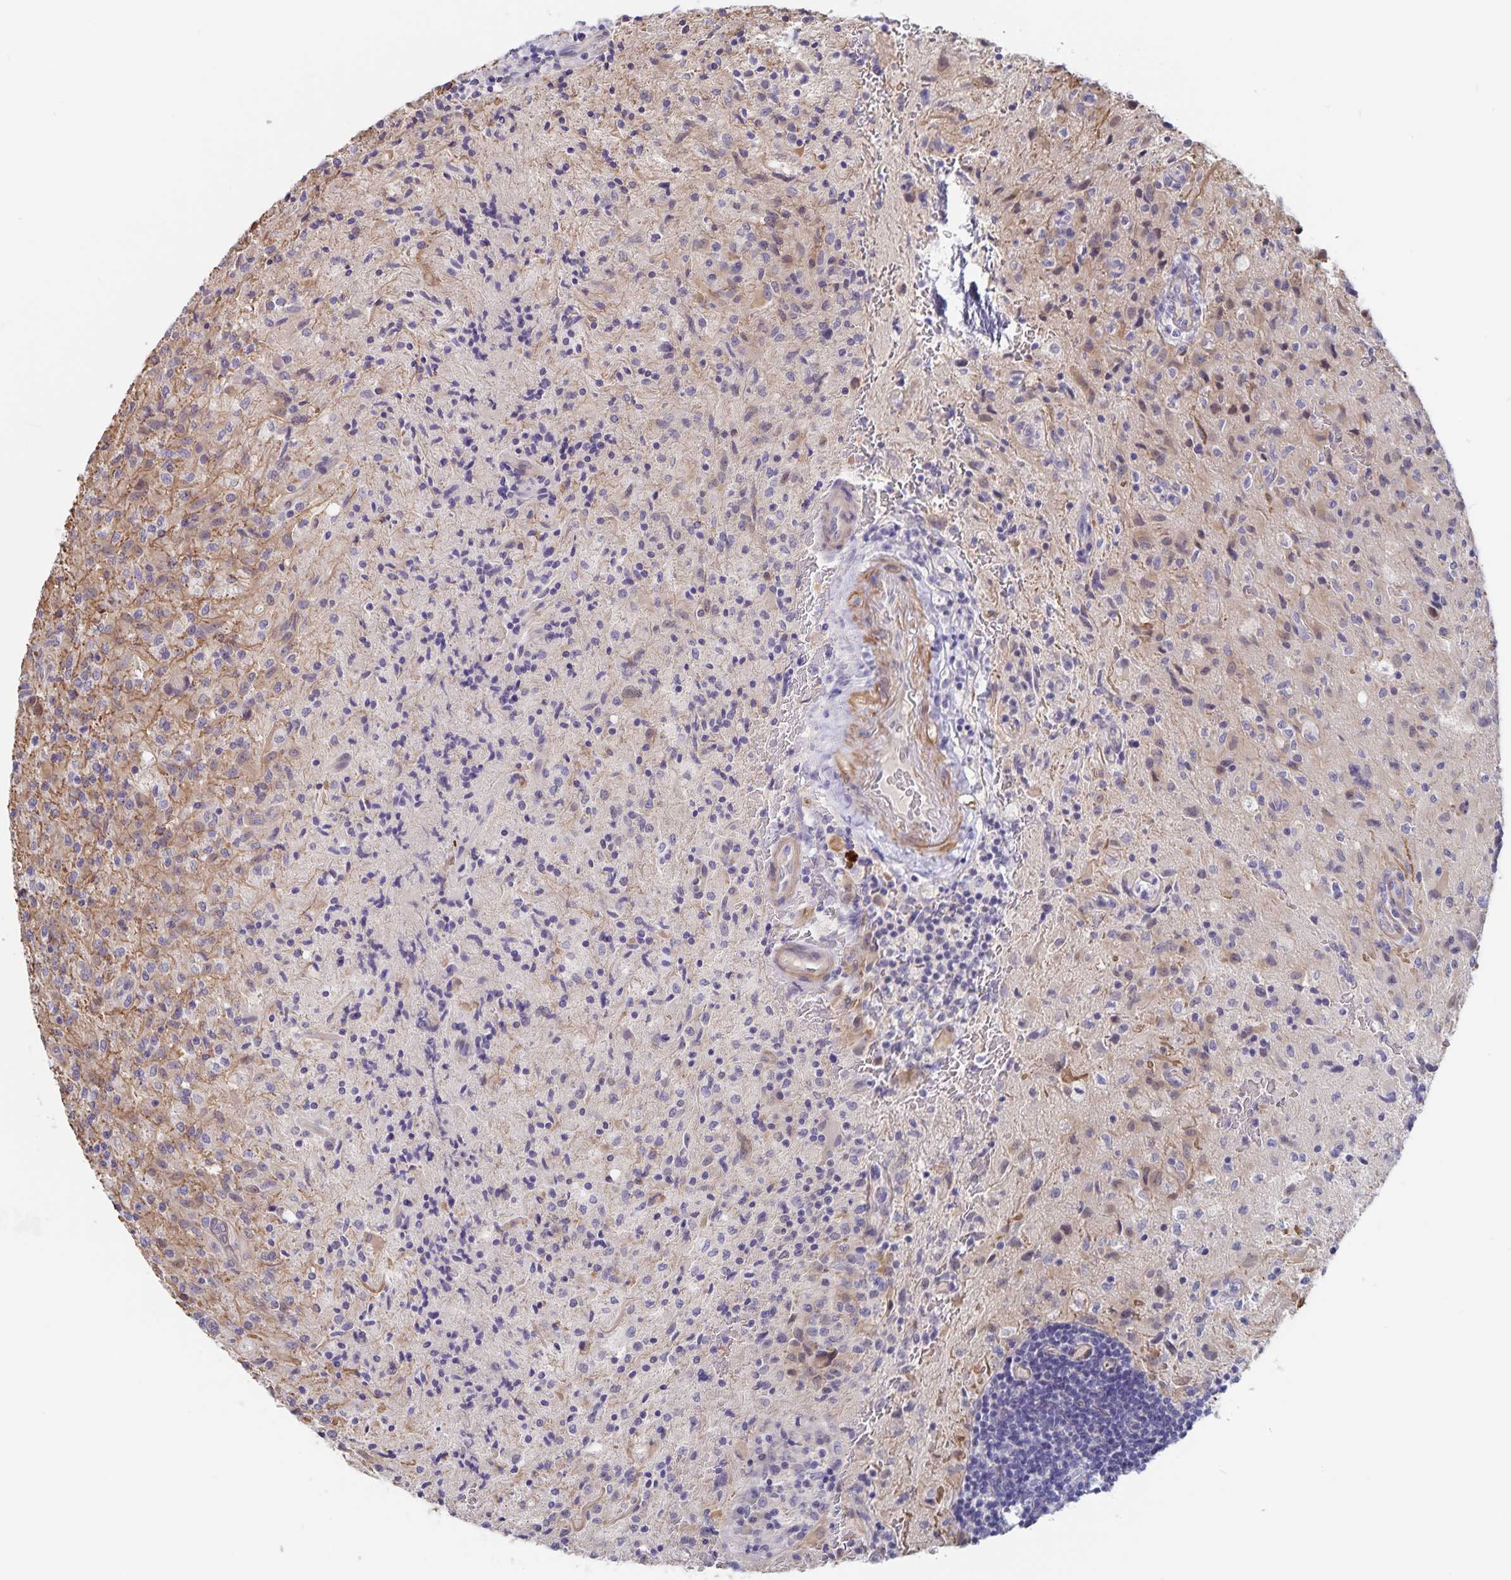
{"staining": {"intensity": "weak", "quantity": "<25%", "location": "nuclear"}, "tissue": "glioma", "cell_type": "Tumor cells", "image_type": "cancer", "snomed": [{"axis": "morphology", "description": "Glioma, malignant, High grade"}, {"axis": "topography", "description": "Brain"}], "caption": "There is no significant positivity in tumor cells of malignant high-grade glioma.", "gene": "BAG6", "patient": {"sex": "male", "age": 68}}